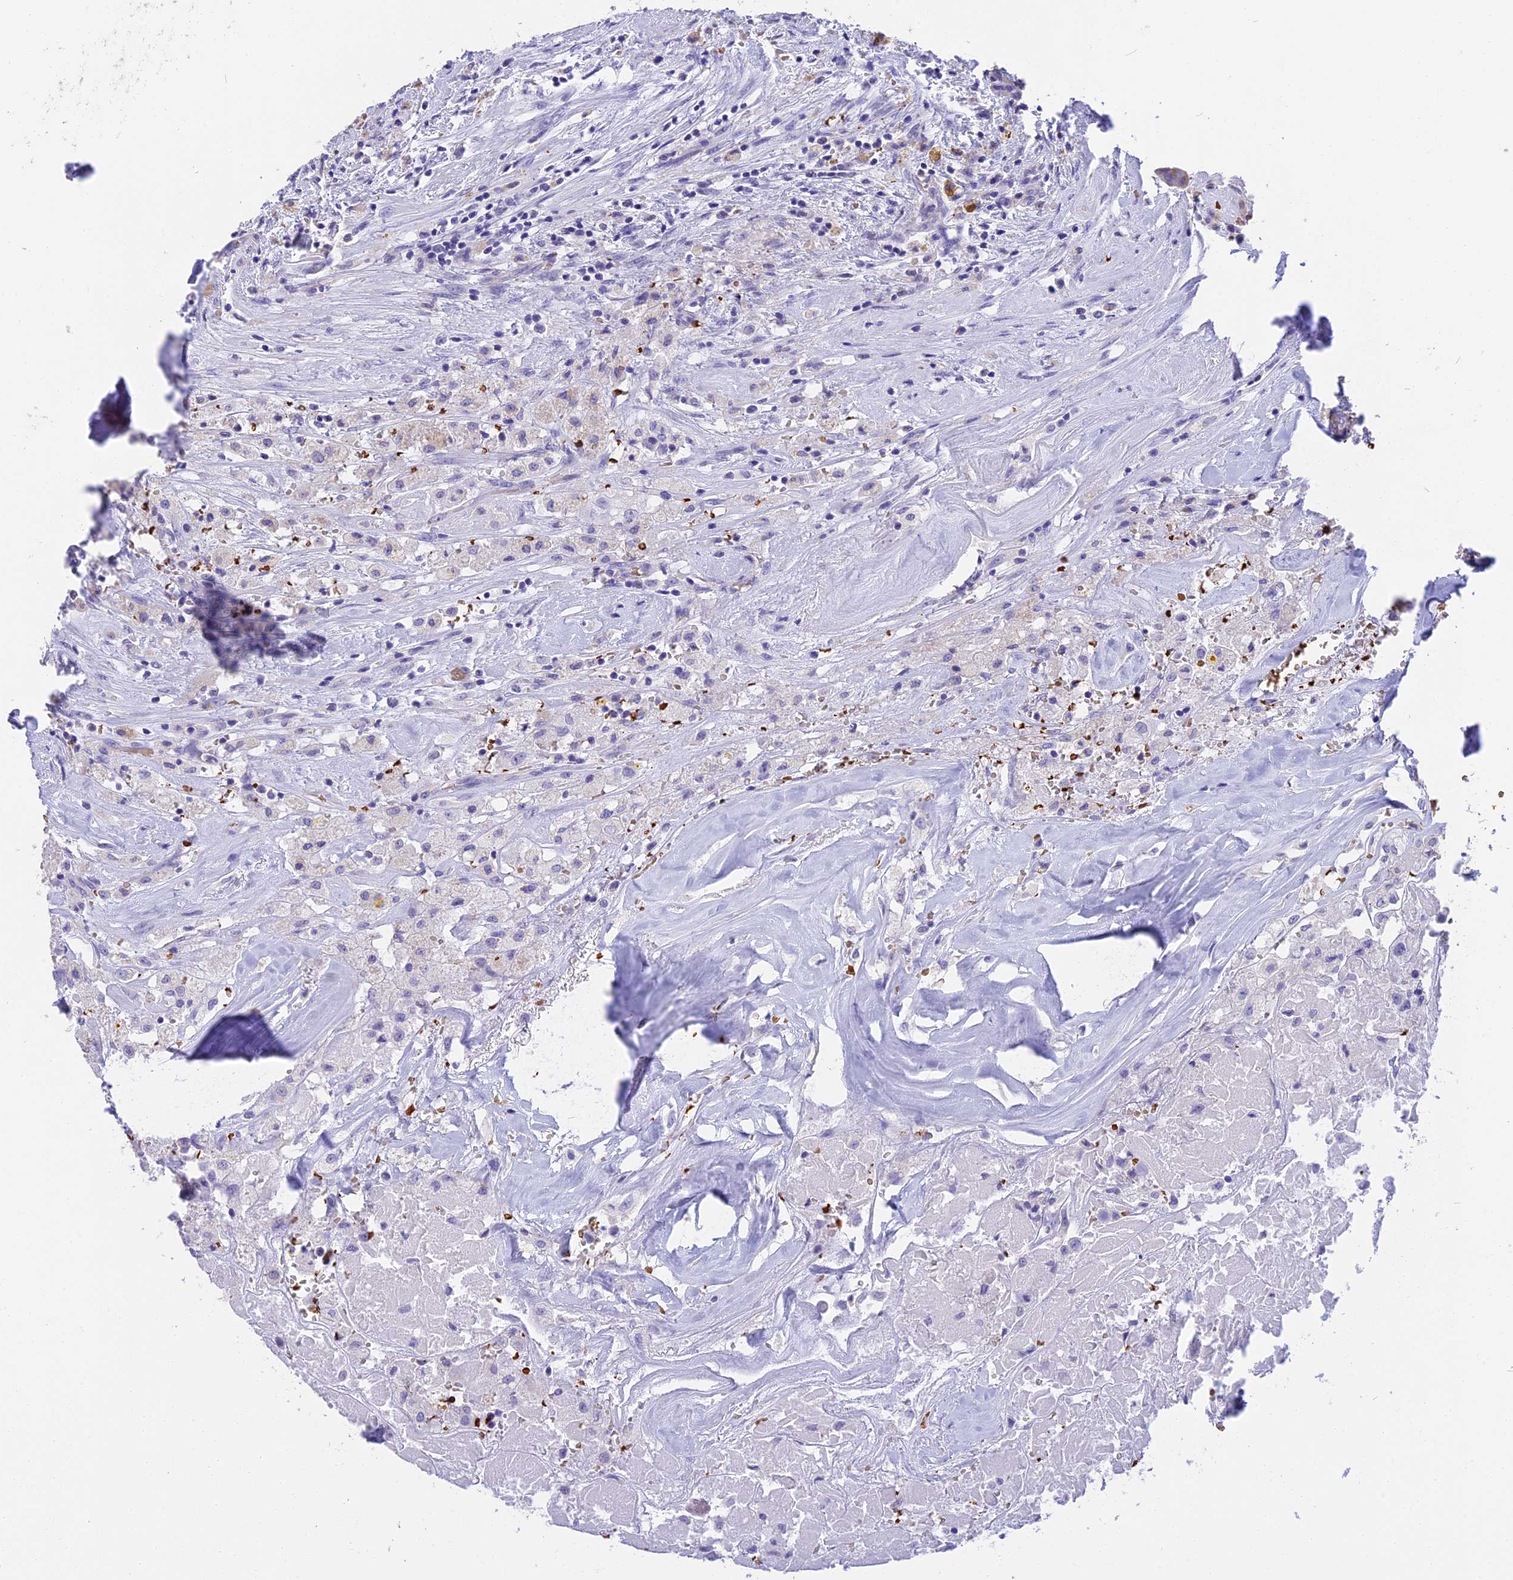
{"staining": {"intensity": "negative", "quantity": "none", "location": "none"}, "tissue": "thyroid cancer", "cell_type": "Tumor cells", "image_type": "cancer", "snomed": [{"axis": "morphology", "description": "Papillary adenocarcinoma, NOS"}, {"axis": "topography", "description": "Thyroid gland"}], "caption": "This is an IHC micrograph of papillary adenocarcinoma (thyroid). There is no expression in tumor cells.", "gene": "TNNC2", "patient": {"sex": "female", "age": 59}}